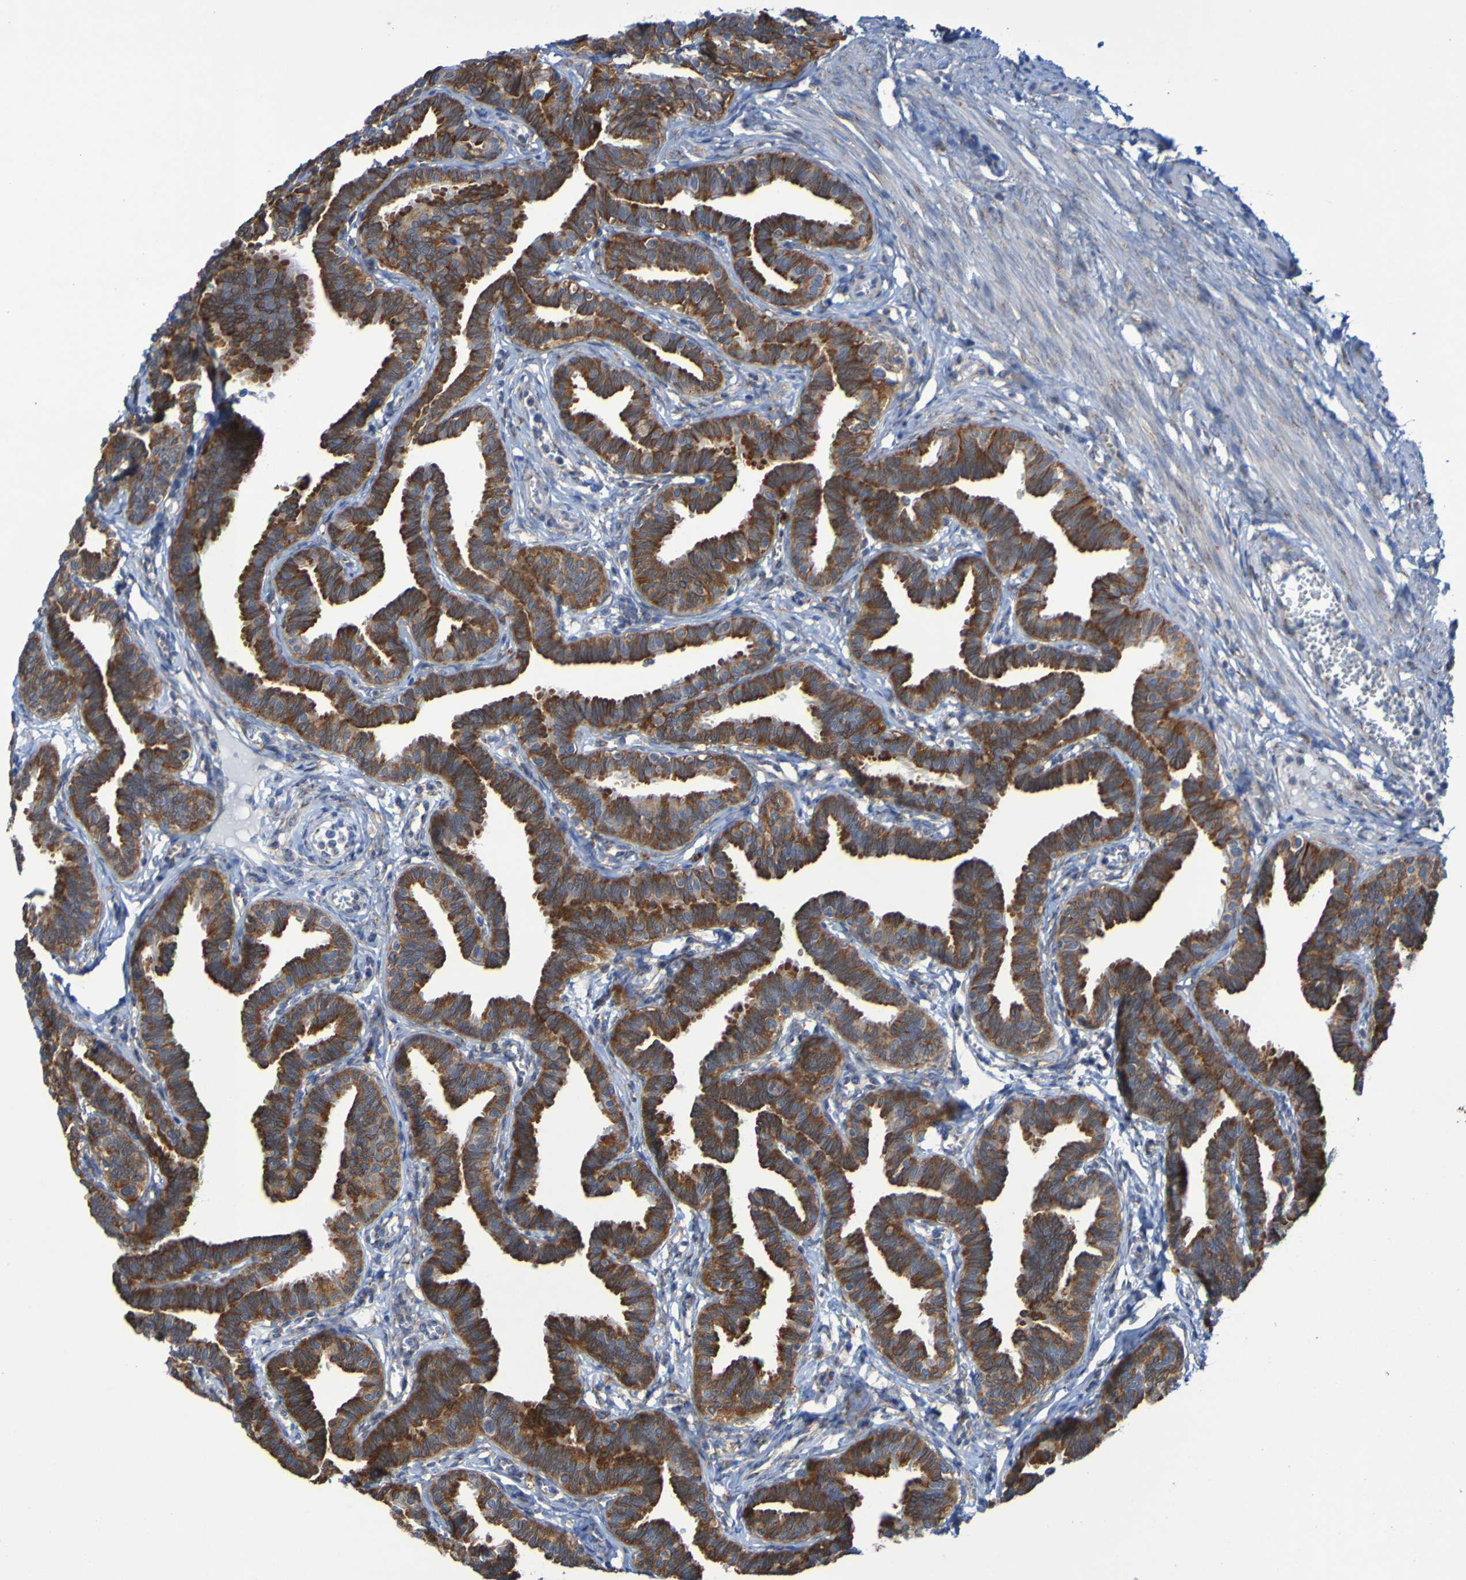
{"staining": {"intensity": "strong", "quantity": ">75%", "location": "cytoplasmic/membranous"}, "tissue": "fallopian tube", "cell_type": "Glandular cells", "image_type": "normal", "snomed": [{"axis": "morphology", "description": "Normal tissue, NOS"}, {"axis": "topography", "description": "Fallopian tube"}, {"axis": "topography", "description": "Ovary"}], "caption": "High-power microscopy captured an immunohistochemistry micrograph of unremarkable fallopian tube, revealing strong cytoplasmic/membranous expression in about >75% of glandular cells. (brown staining indicates protein expression, while blue staining denotes nuclei).", "gene": "FKBP3", "patient": {"sex": "female", "age": 23}}